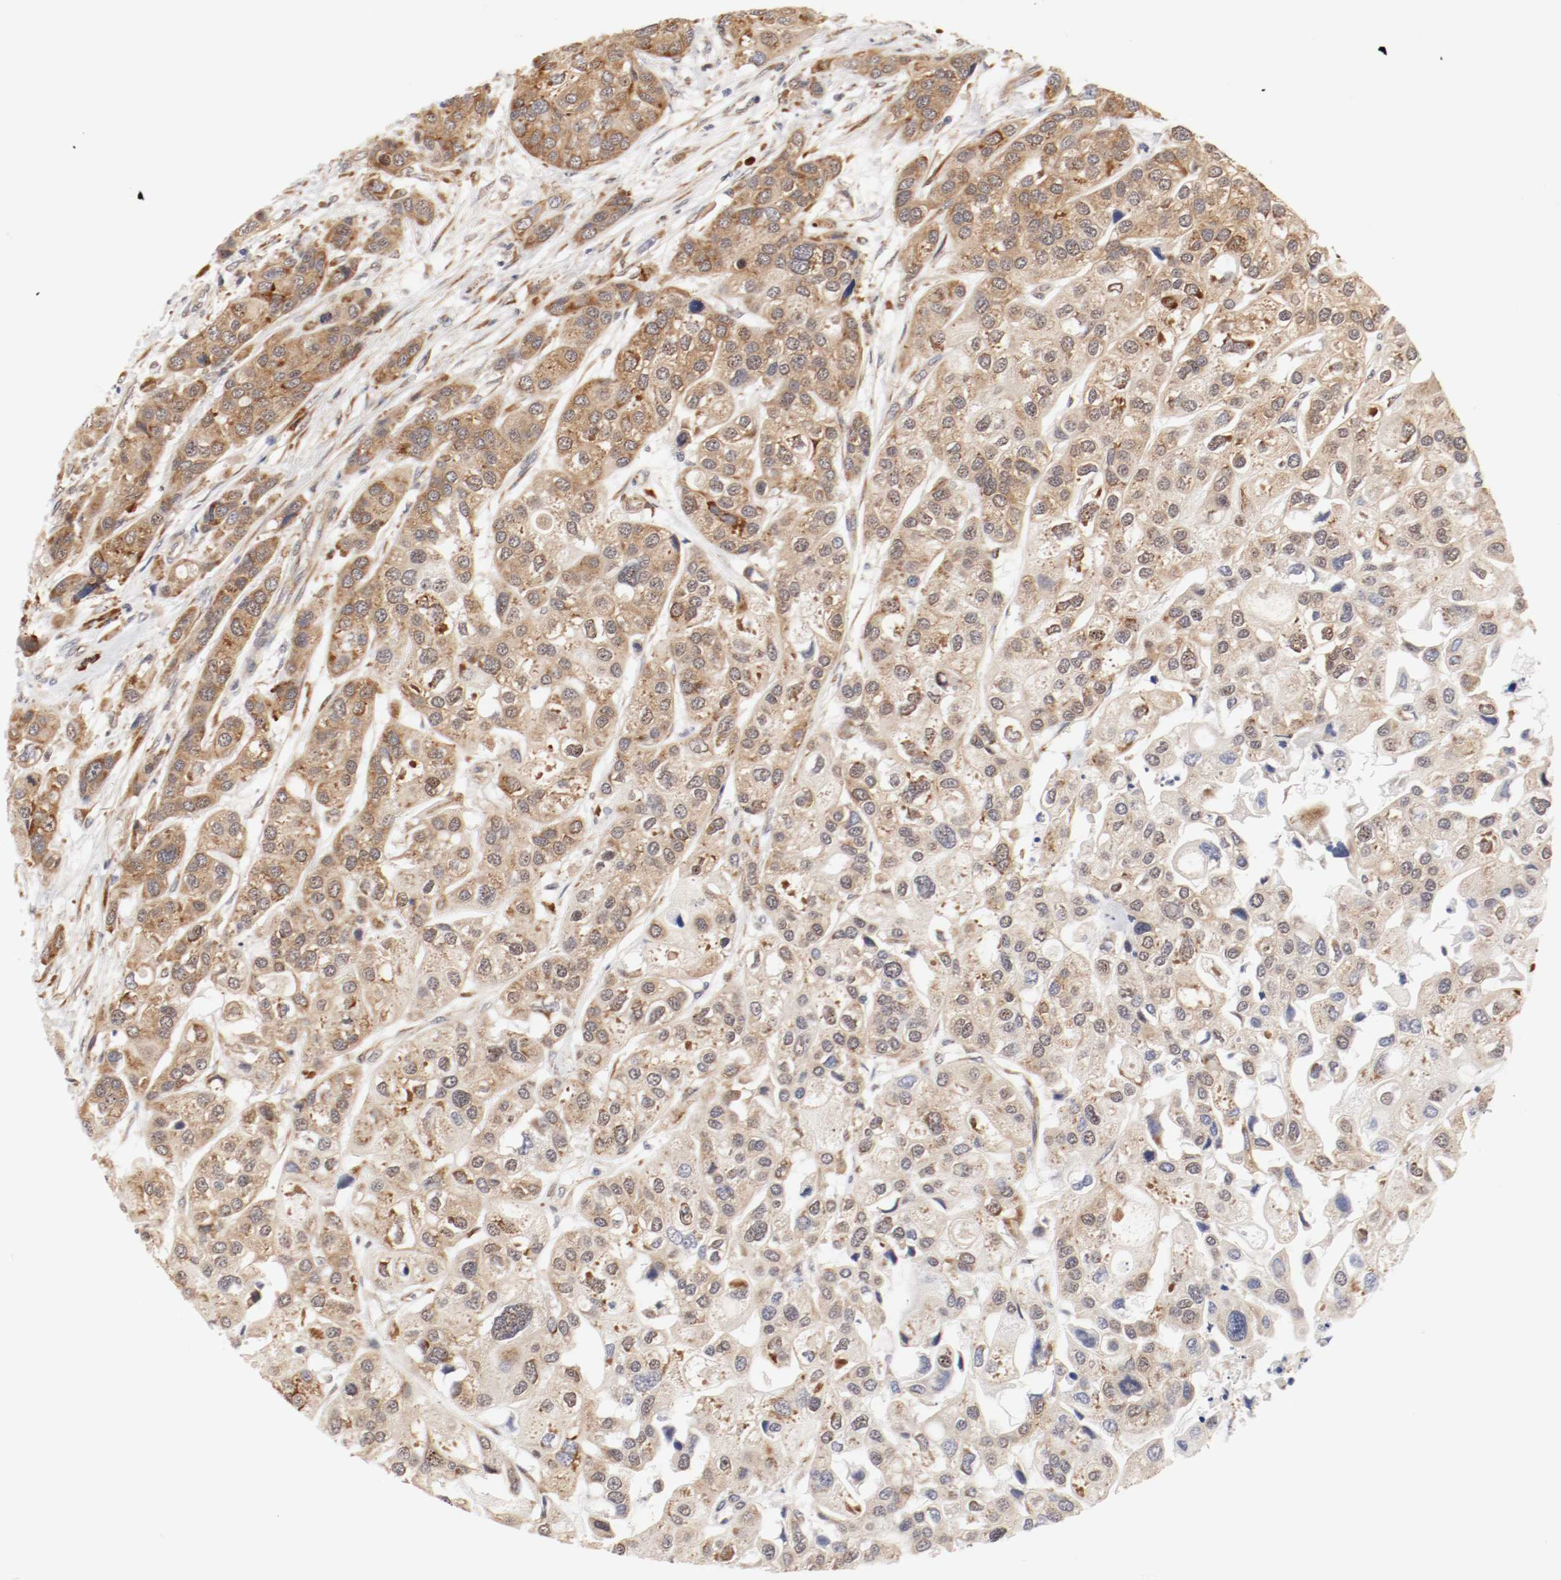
{"staining": {"intensity": "weak", "quantity": ">75%", "location": "cytoplasmic/membranous"}, "tissue": "urothelial cancer", "cell_type": "Tumor cells", "image_type": "cancer", "snomed": [{"axis": "morphology", "description": "Urothelial carcinoma, High grade"}, {"axis": "topography", "description": "Urinary bladder"}], "caption": "The photomicrograph reveals staining of high-grade urothelial carcinoma, revealing weak cytoplasmic/membranous protein staining (brown color) within tumor cells.", "gene": "FKBP3", "patient": {"sex": "female", "age": 64}}